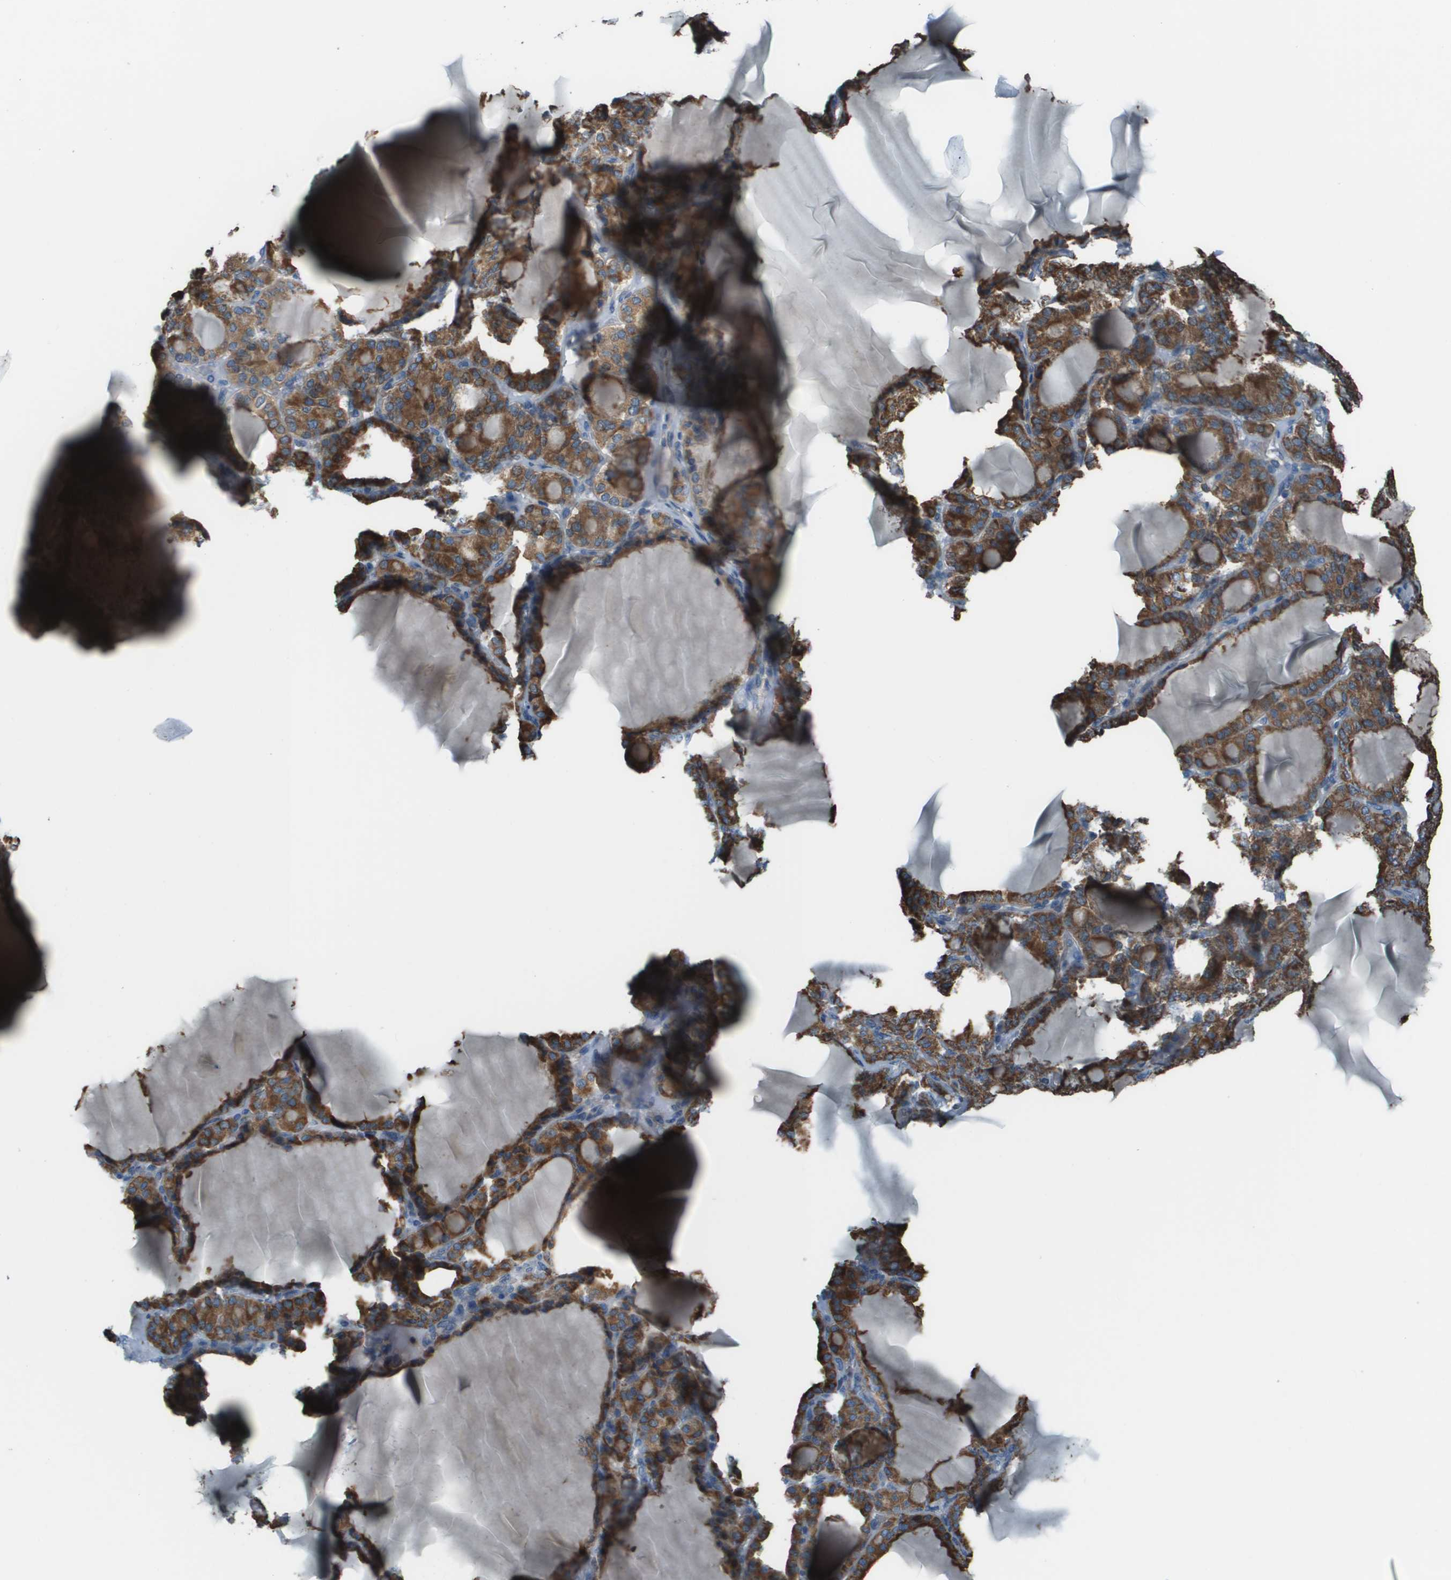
{"staining": {"intensity": "strong", "quantity": ">75%", "location": "cytoplasmic/membranous"}, "tissue": "thyroid gland", "cell_type": "Glandular cells", "image_type": "normal", "snomed": [{"axis": "morphology", "description": "Normal tissue, NOS"}, {"axis": "topography", "description": "Thyroid gland"}], "caption": "This photomicrograph reveals immunohistochemistry staining of unremarkable human thyroid gland, with high strong cytoplasmic/membranous expression in about >75% of glandular cells.", "gene": "UTS2", "patient": {"sex": "female", "age": 28}}